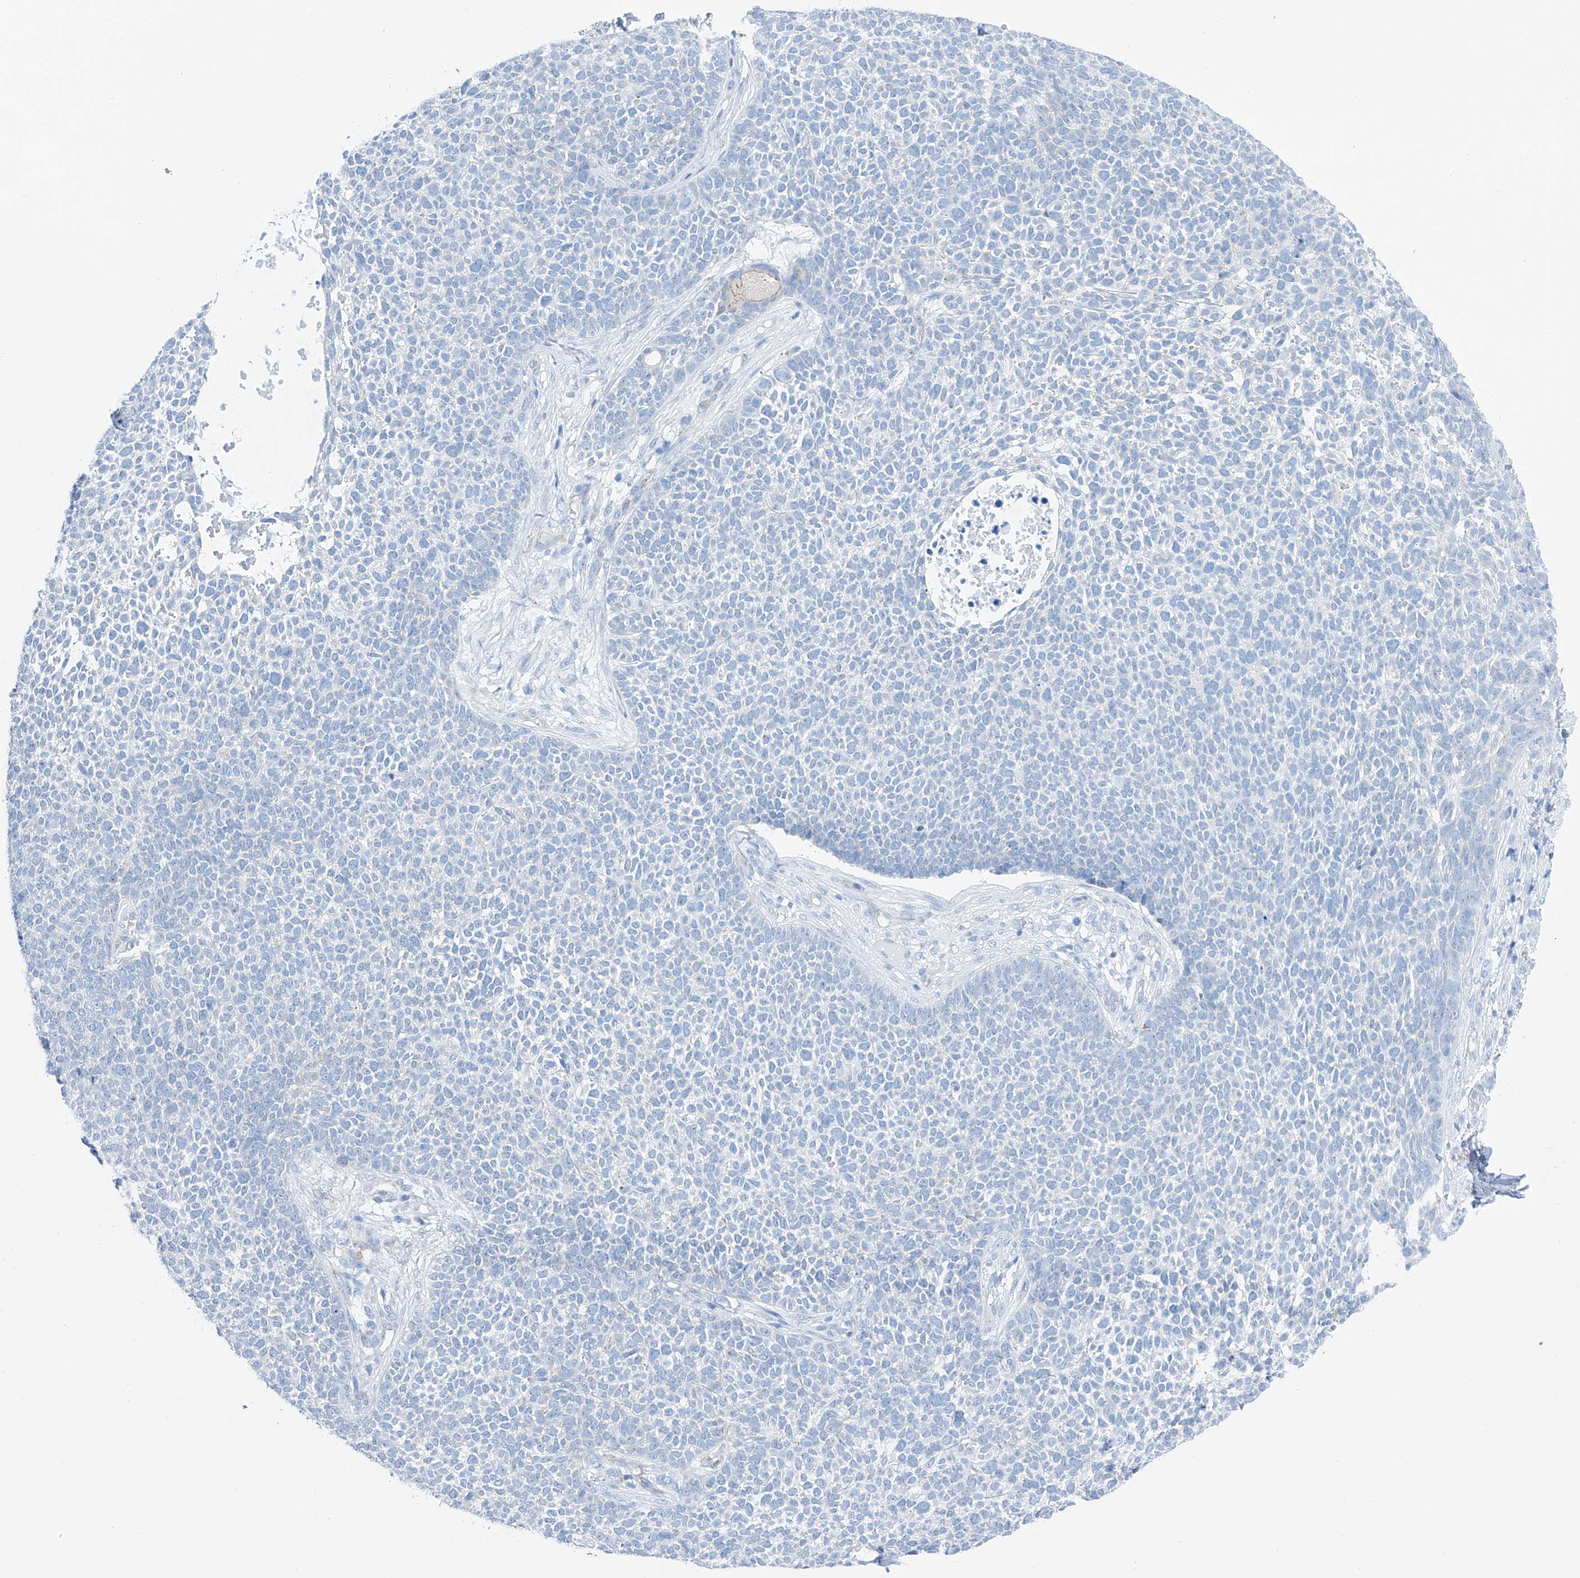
{"staining": {"intensity": "negative", "quantity": "none", "location": "none"}, "tissue": "skin cancer", "cell_type": "Tumor cells", "image_type": "cancer", "snomed": [{"axis": "morphology", "description": "Basal cell carcinoma"}, {"axis": "topography", "description": "Skin"}], "caption": "The micrograph displays no significant expression in tumor cells of skin cancer (basal cell carcinoma).", "gene": "MAGI1", "patient": {"sex": "female", "age": 84}}